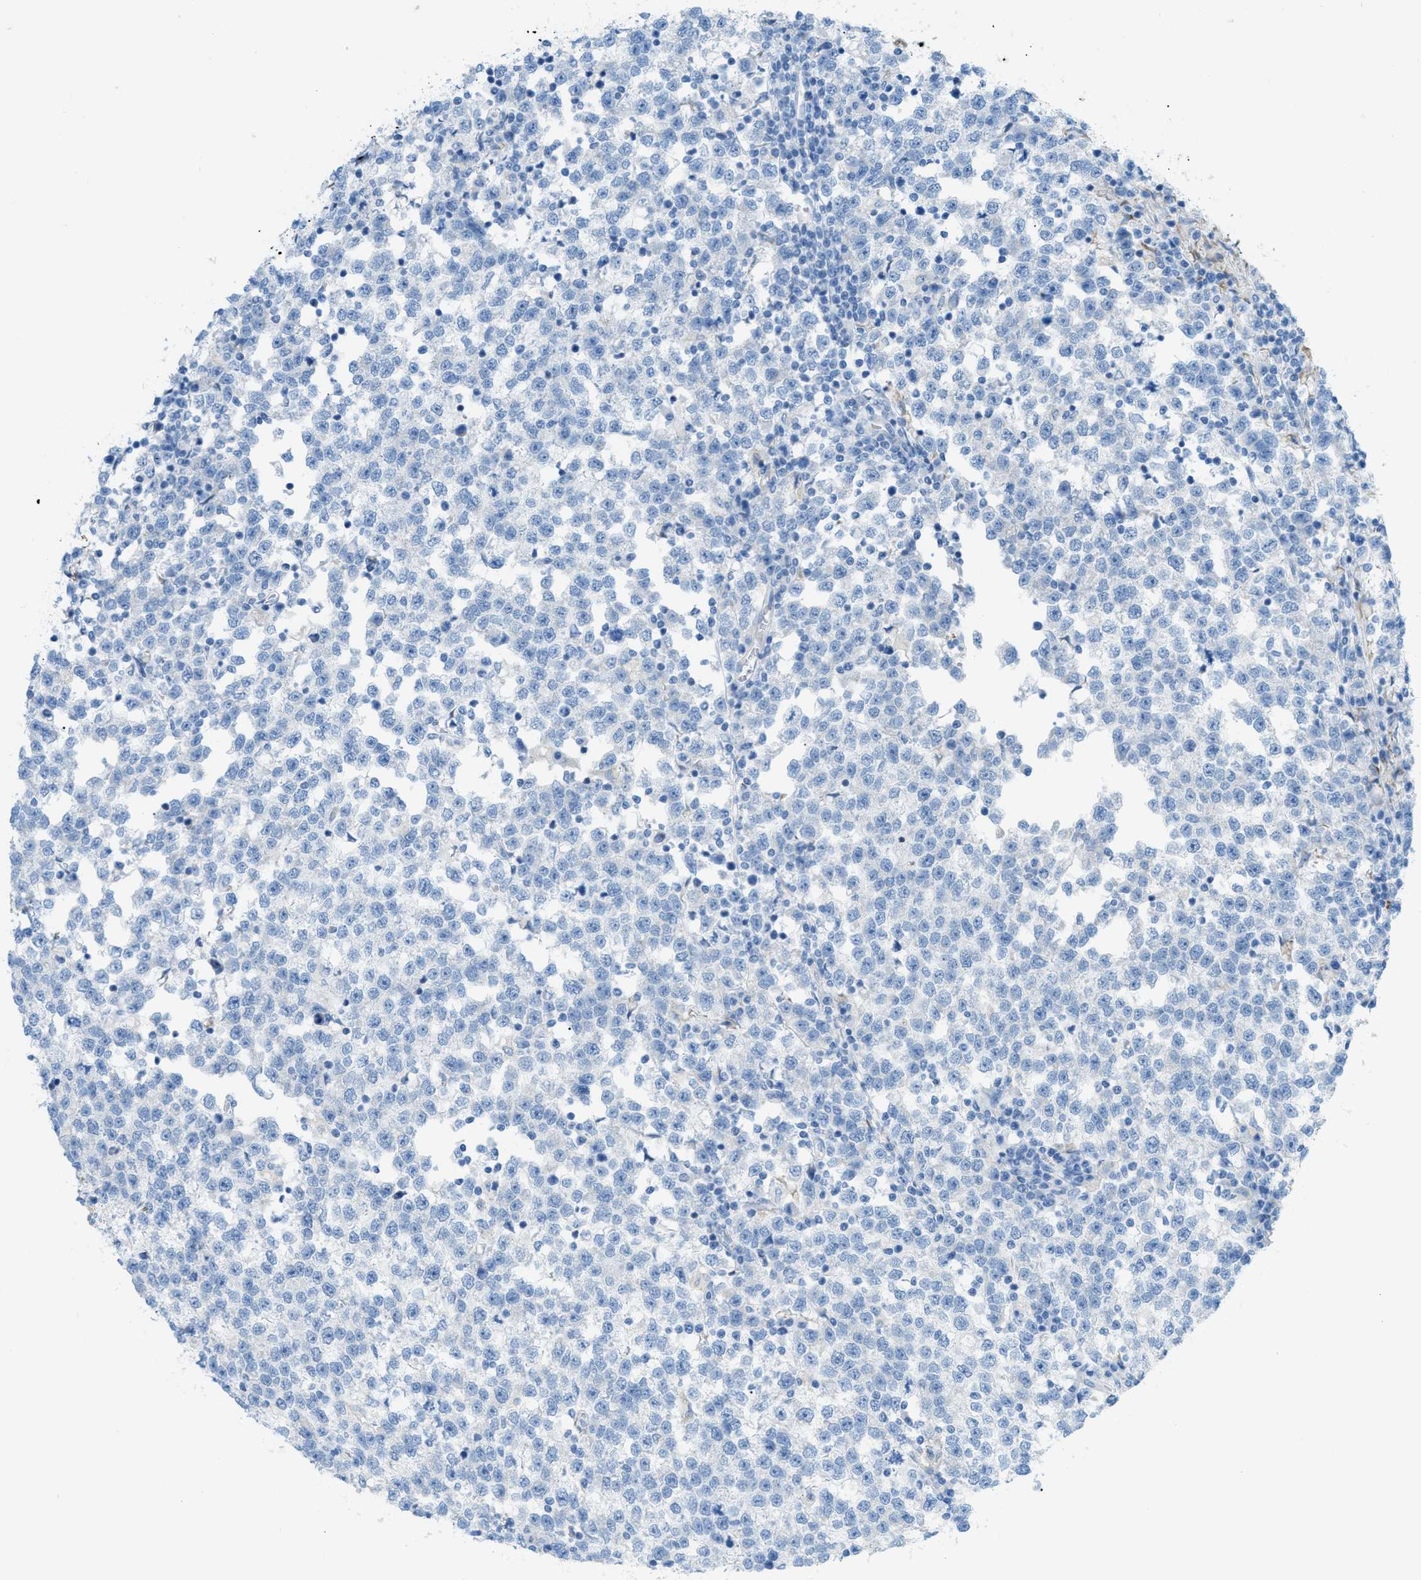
{"staining": {"intensity": "negative", "quantity": "none", "location": "none"}, "tissue": "testis cancer", "cell_type": "Tumor cells", "image_type": "cancer", "snomed": [{"axis": "morphology", "description": "Normal tissue, NOS"}, {"axis": "morphology", "description": "Seminoma, NOS"}, {"axis": "topography", "description": "Testis"}], "caption": "The histopathology image reveals no staining of tumor cells in seminoma (testis). (Stains: DAB immunohistochemistry (IHC) with hematoxylin counter stain, Microscopy: brightfield microscopy at high magnification).", "gene": "MYH11", "patient": {"sex": "male", "age": 43}}